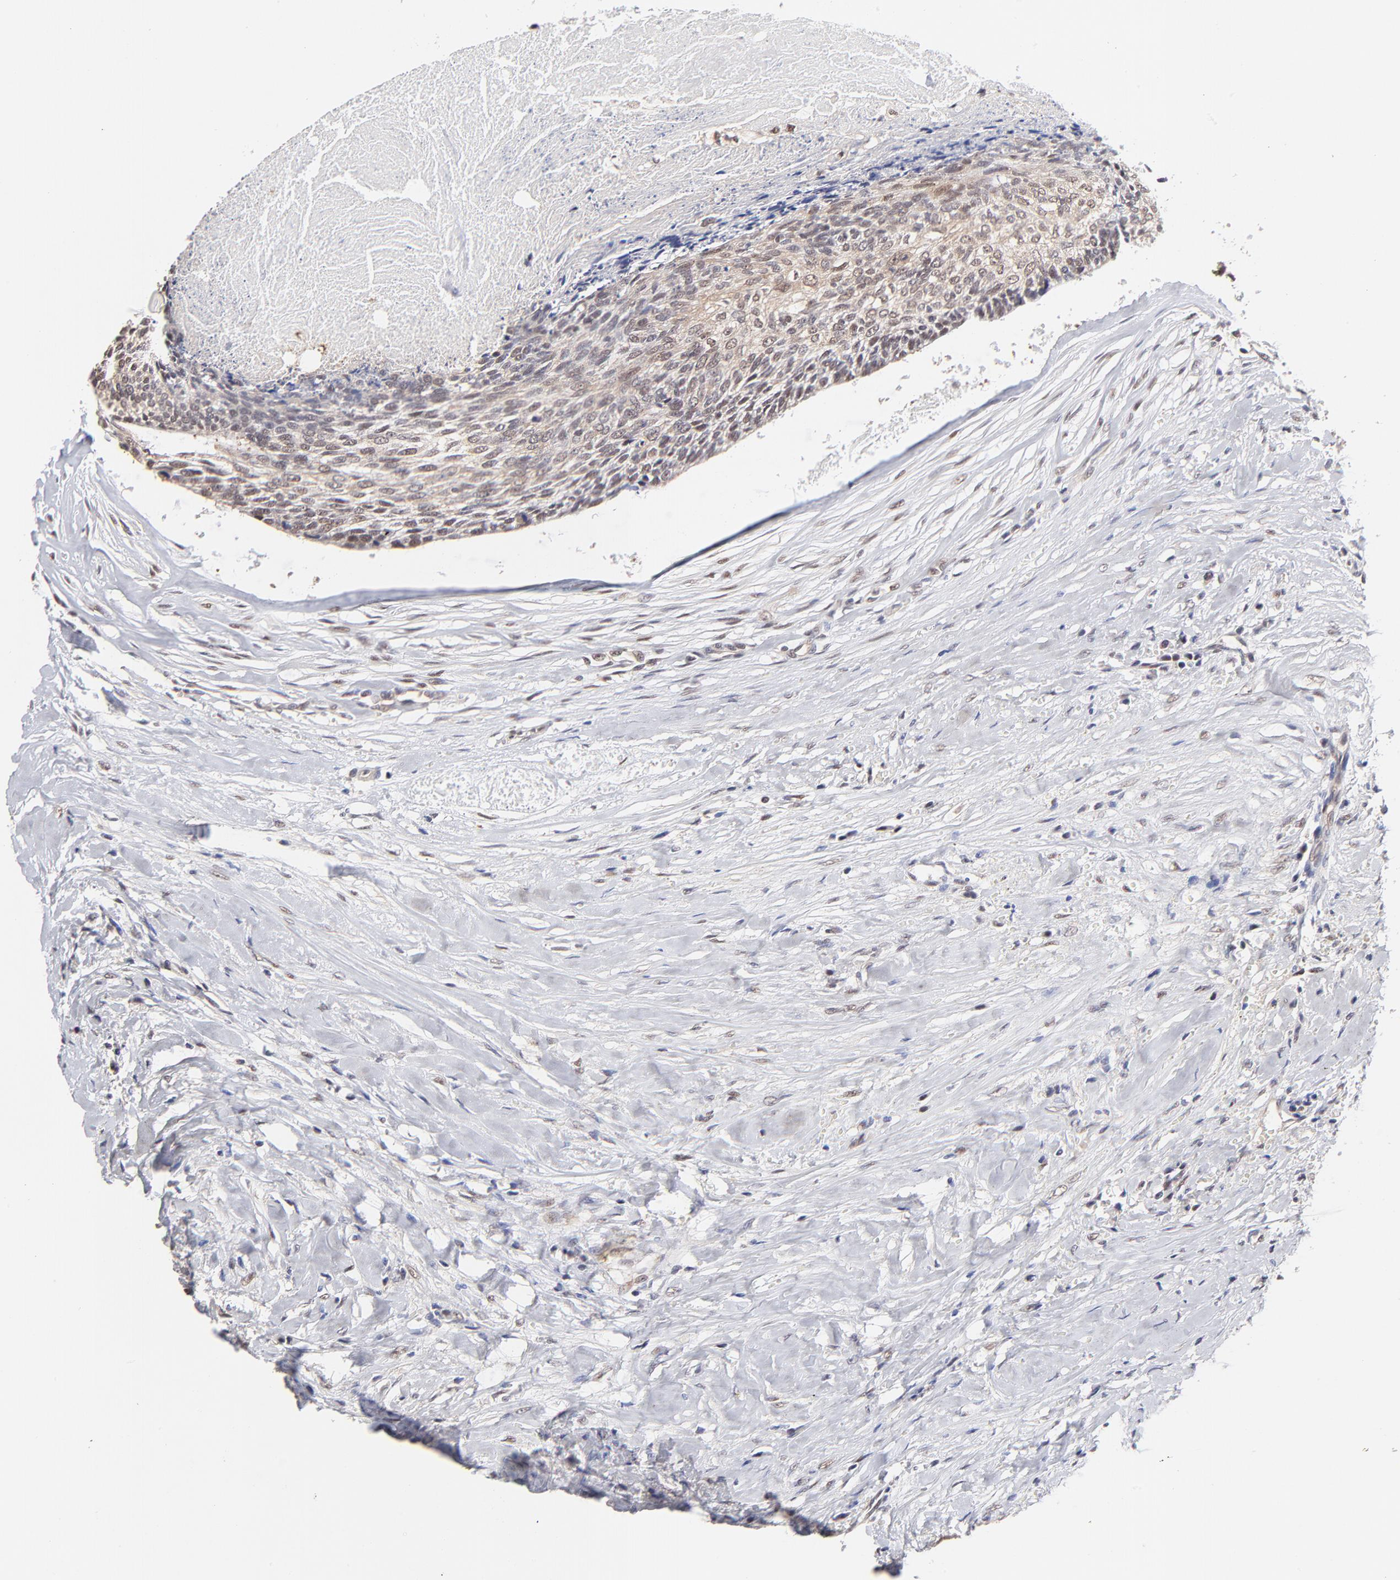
{"staining": {"intensity": "weak", "quantity": "25%-75%", "location": "nuclear"}, "tissue": "head and neck cancer", "cell_type": "Tumor cells", "image_type": "cancer", "snomed": [{"axis": "morphology", "description": "Squamous cell carcinoma, NOS"}, {"axis": "topography", "description": "Salivary gland"}, {"axis": "topography", "description": "Head-Neck"}], "caption": "Head and neck squamous cell carcinoma stained for a protein exhibits weak nuclear positivity in tumor cells. (Brightfield microscopy of DAB IHC at high magnification).", "gene": "PSMC4", "patient": {"sex": "male", "age": 70}}